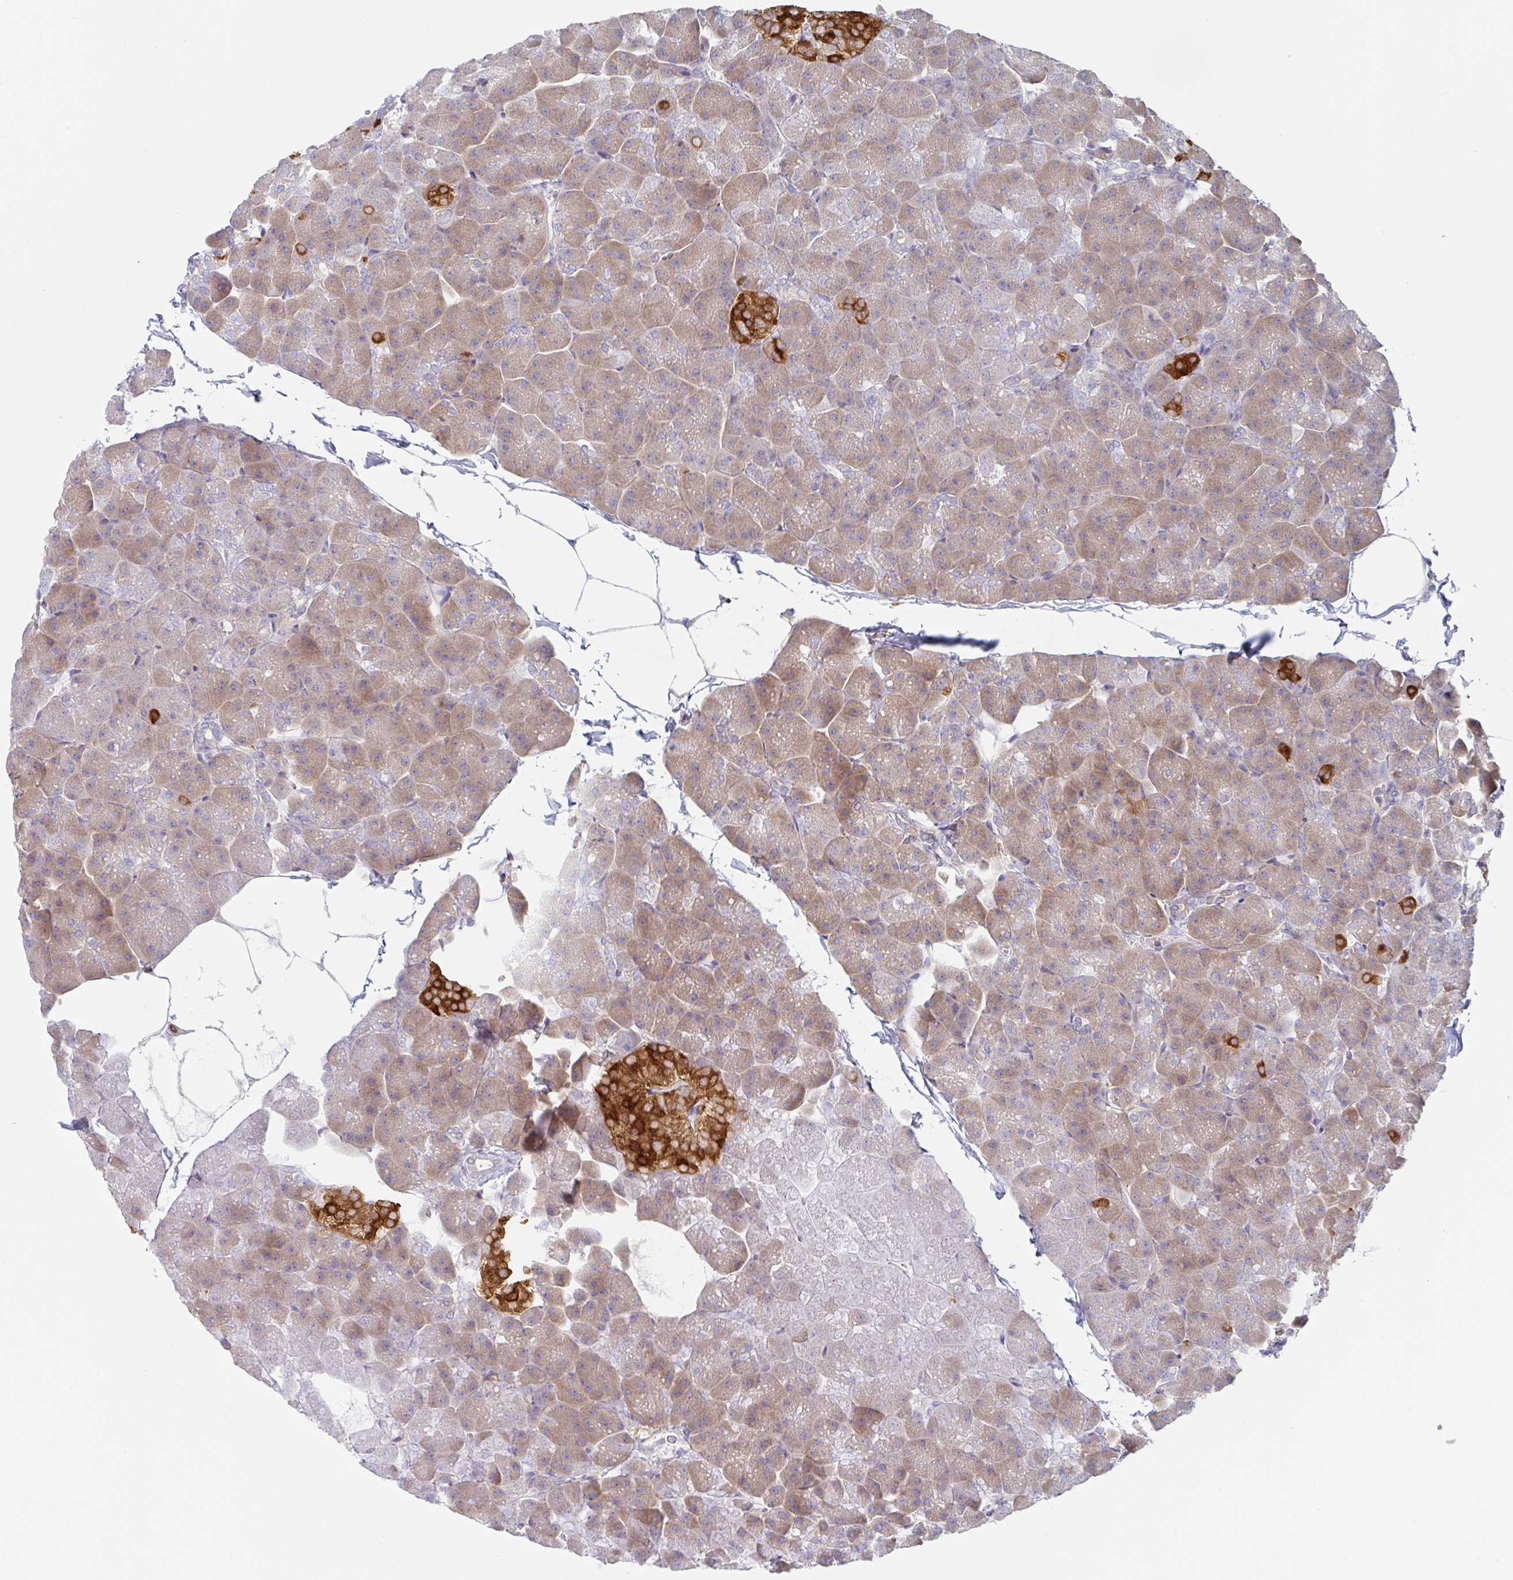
{"staining": {"intensity": "moderate", "quantity": "25%-75%", "location": "cytoplasmic/membranous"}, "tissue": "pancreas", "cell_type": "Exocrine glandular cells", "image_type": "normal", "snomed": [{"axis": "morphology", "description": "Normal tissue, NOS"}, {"axis": "topography", "description": "Pancreas"}], "caption": "Protein expression by IHC reveals moderate cytoplasmic/membranous positivity in approximately 25%-75% of exocrine glandular cells in benign pancreas. The staining was performed using DAB (3,3'-diaminobenzidine), with brown indicating positive protein expression. Nuclei are stained blue with hematoxylin.", "gene": "AMPD2", "patient": {"sex": "male", "age": 35}}